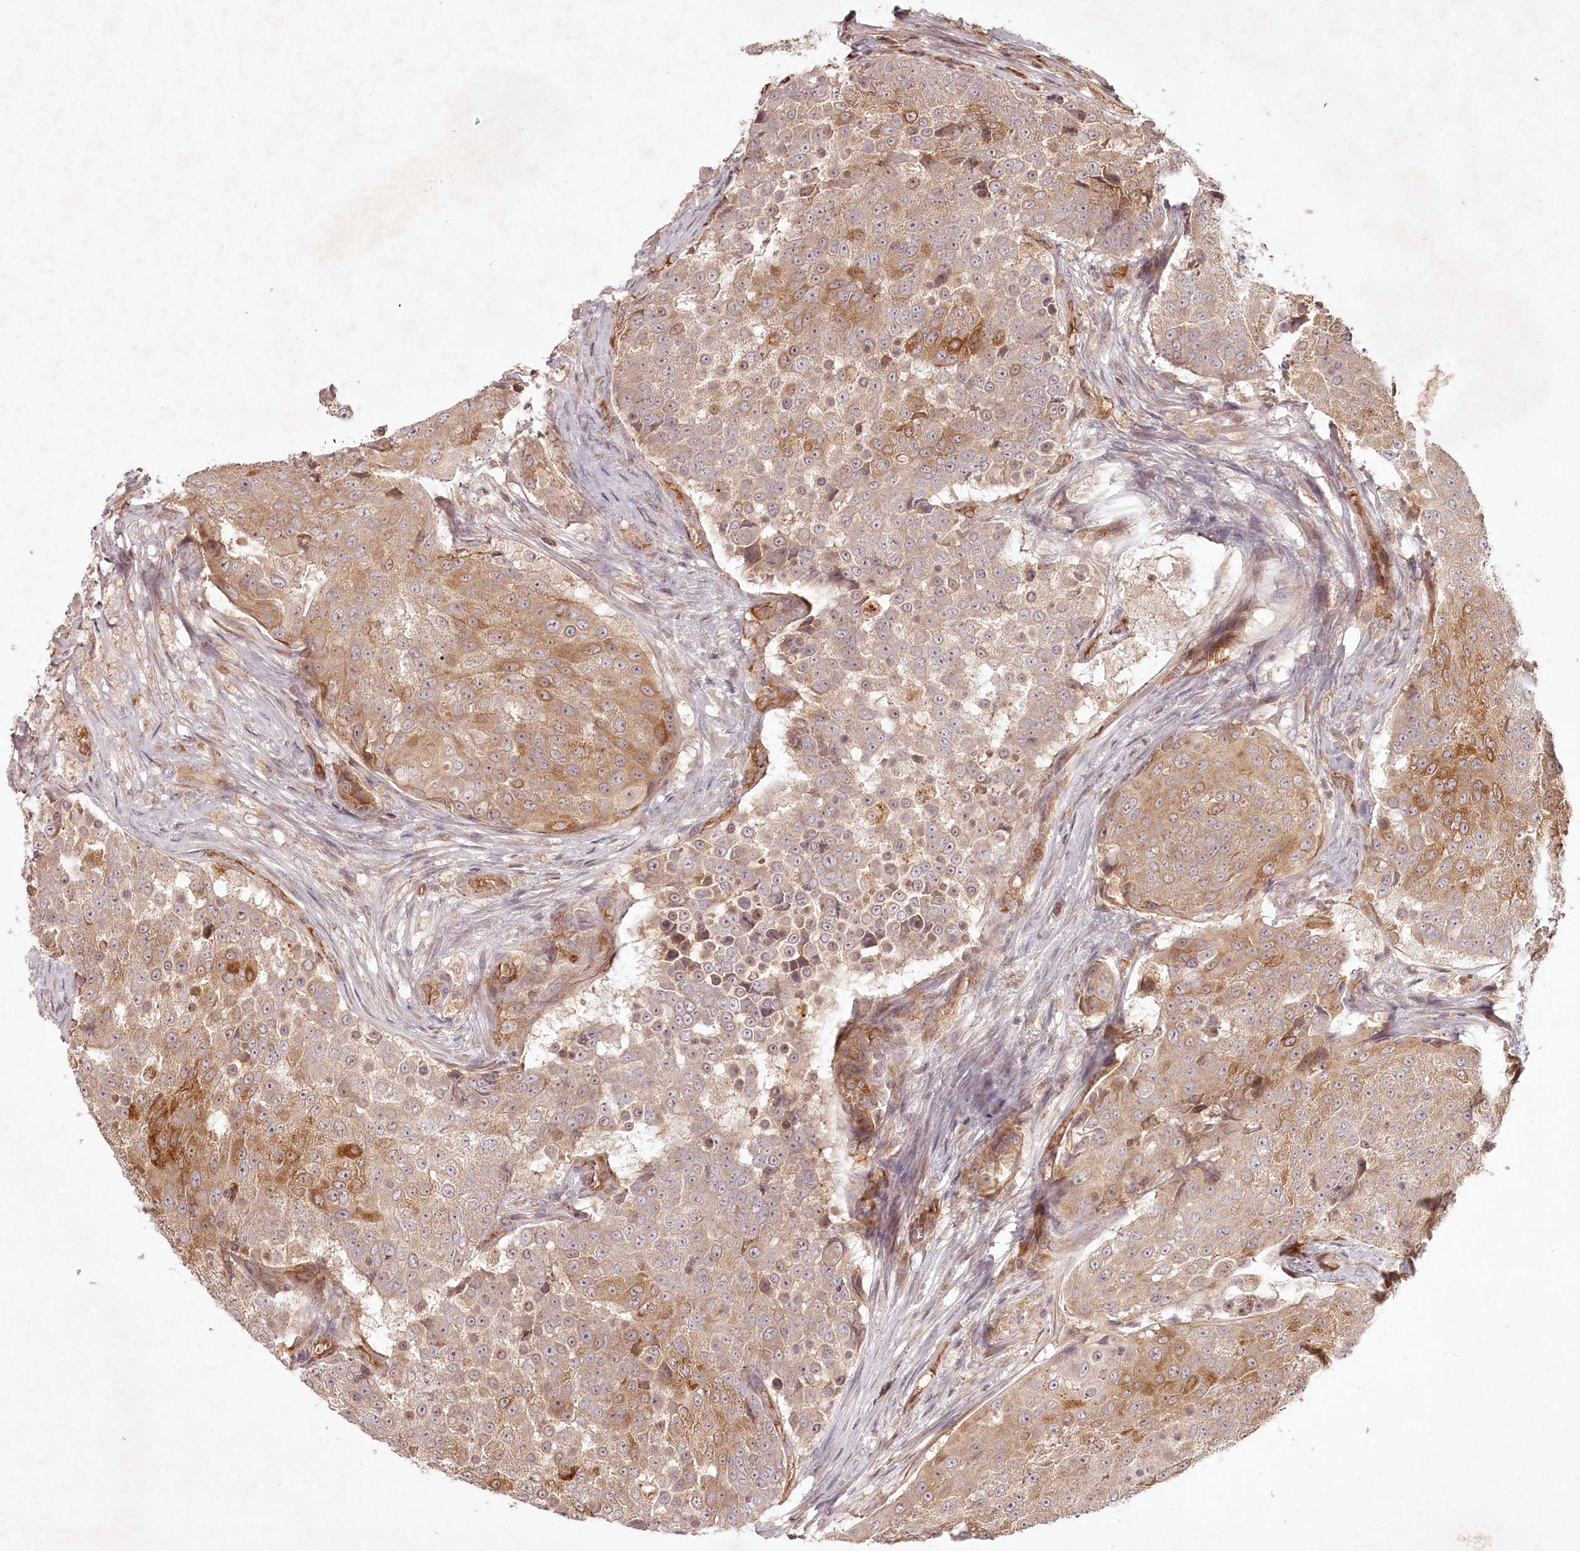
{"staining": {"intensity": "moderate", "quantity": "25%-75%", "location": "cytoplasmic/membranous"}, "tissue": "urothelial cancer", "cell_type": "Tumor cells", "image_type": "cancer", "snomed": [{"axis": "morphology", "description": "Urothelial carcinoma, High grade"}, {"axis": "topography", "description": "Urinary bladder"}], "caption": "Immunohistochemical staining of human high-grade urothelial carcinoma exhibits medium levels of moderate cytoplasmic/membranous protein expression in approximately 25%-75% of tumor cells. Immunohistochemistry stains the protein in brown and the nuclei are stained blue.", "gene": "TMIE", "patient": {"sex": "female", "age": 63}}